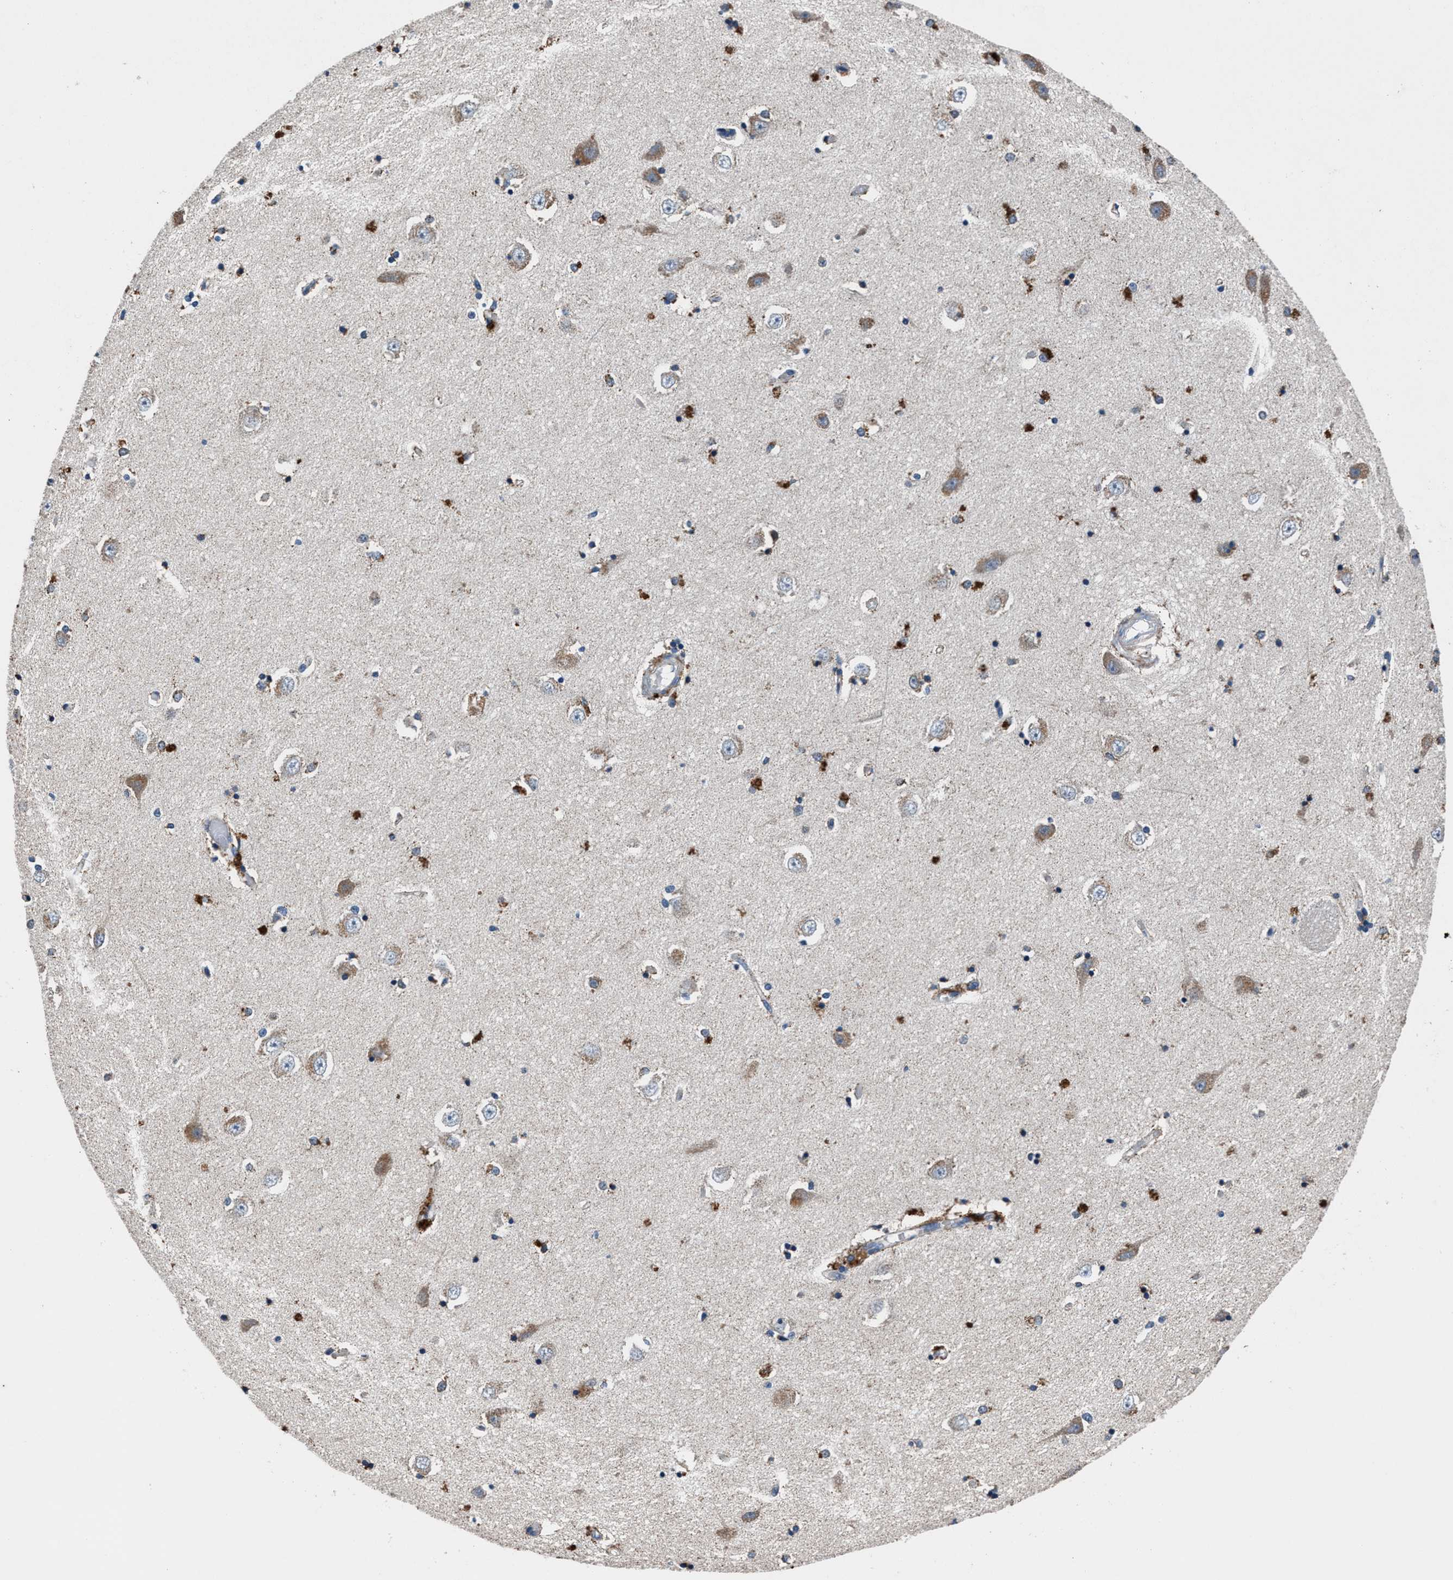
{"staining": {"intensity": "weak", "quantity": "<25%", "location": "cytoplasmic/membranous"}, "tissue": "hippocampus", "cell_type": "Glial cells", "image_type": "normal", "snomed": [{"axis": "morphology", "description": "Normal tissue, NOS"}, {"axis": "topography", "description": "Hippocampus"}], "caption": "This image is of unremarkable hippocampus stained with immunohistochemistry (IHC) to label a protein in brown with the nuclei are counter-stained blue. There is no staining in glial cells. The staining is performed using DAB (3,3'-diaminobenzidine) brown chromogen with nuclei counter-stained in using hematoxylin.", "gene": "FAM221A", "patient": {"sex": "male", "age": 45}}